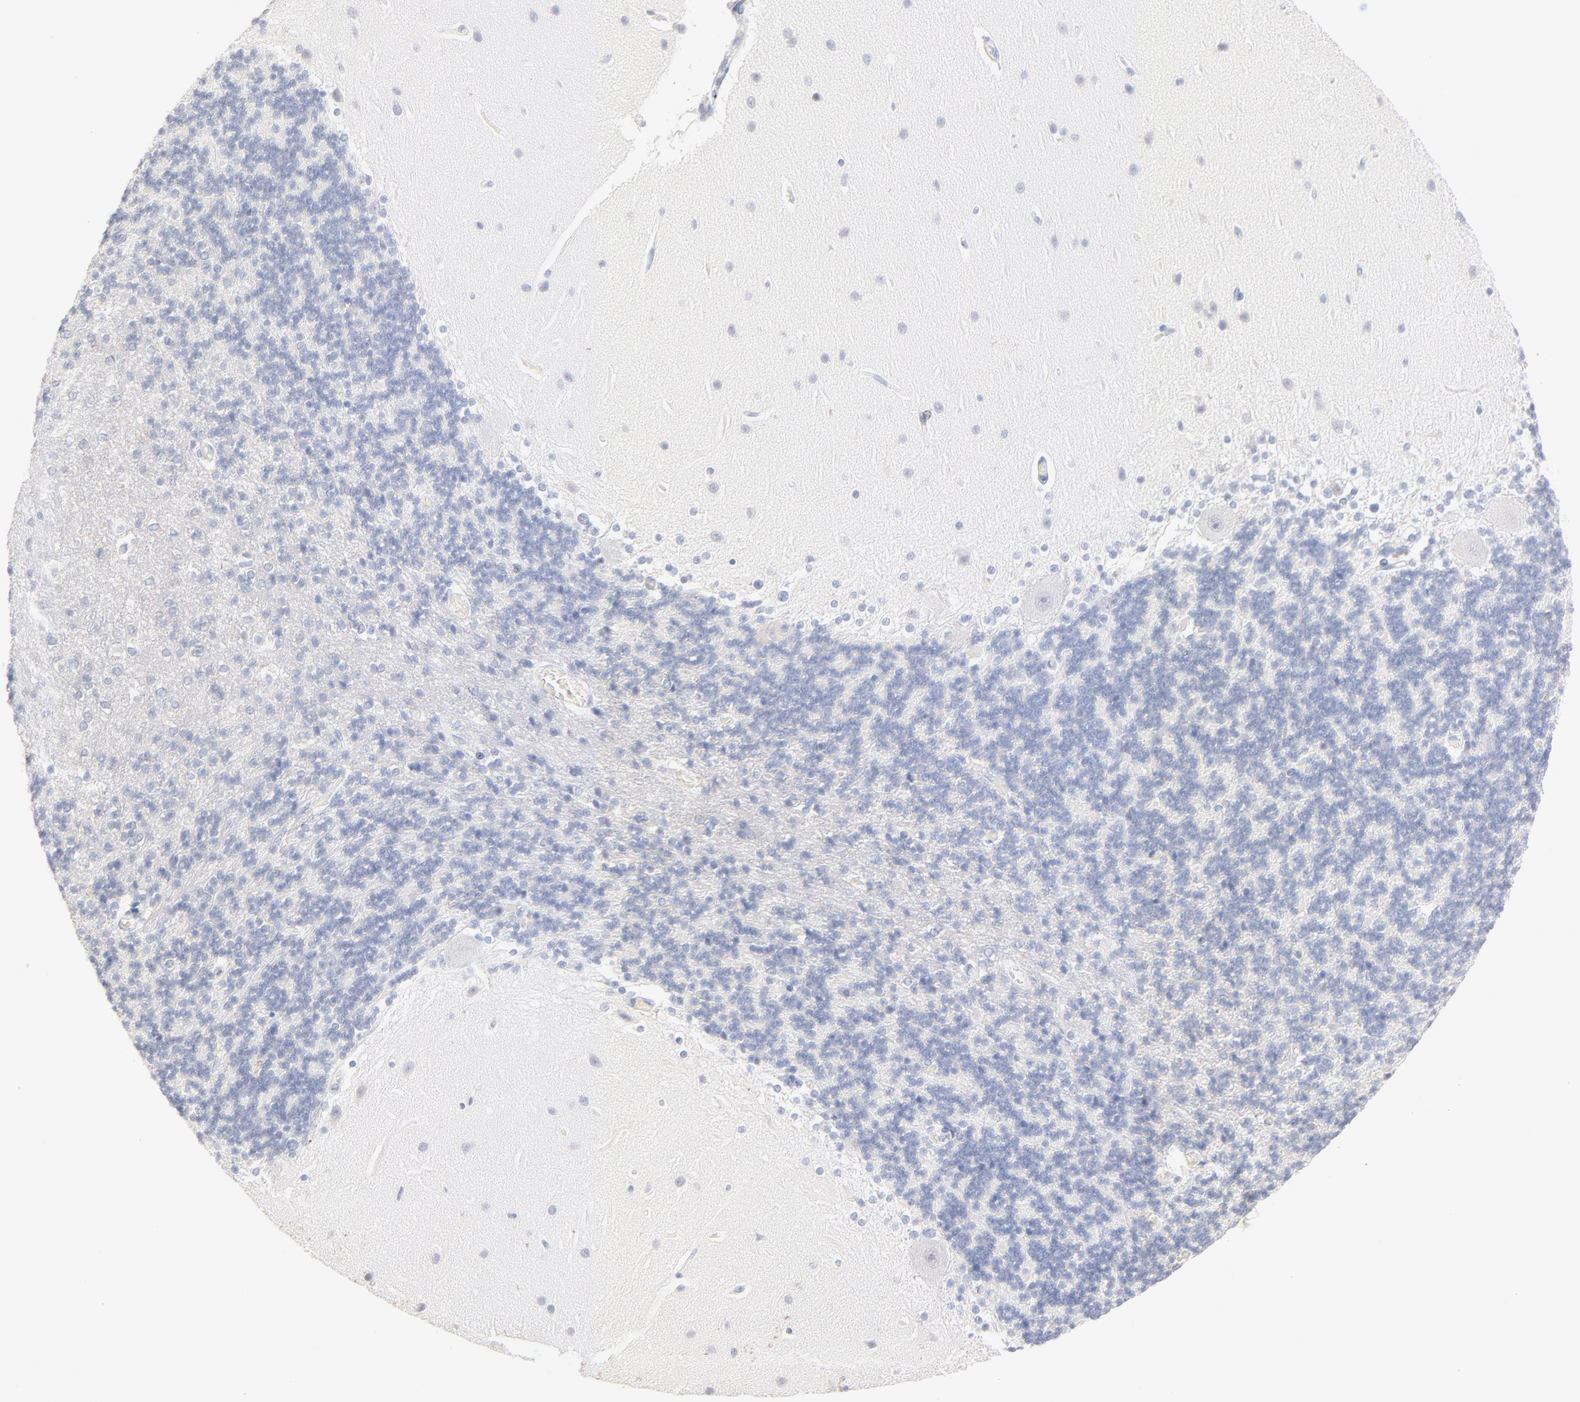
{"staining": {"intensity": "negative", "quantity": "none", "location": "none"}, "tissue": "cerebellum", "cell_type": "Cells in granular layer", "image_type": "normal", "snomed": [{"axis": "morphology", "description": "Normal tissue, NOS"}, {"axis": "topography", "description": "Cerebellum"}], "caption": "There is no significant positivity in cells in granular layer of cerebellum.", "gene": "ONECUT1", "patient": {"sex": "female", "age": 54}}